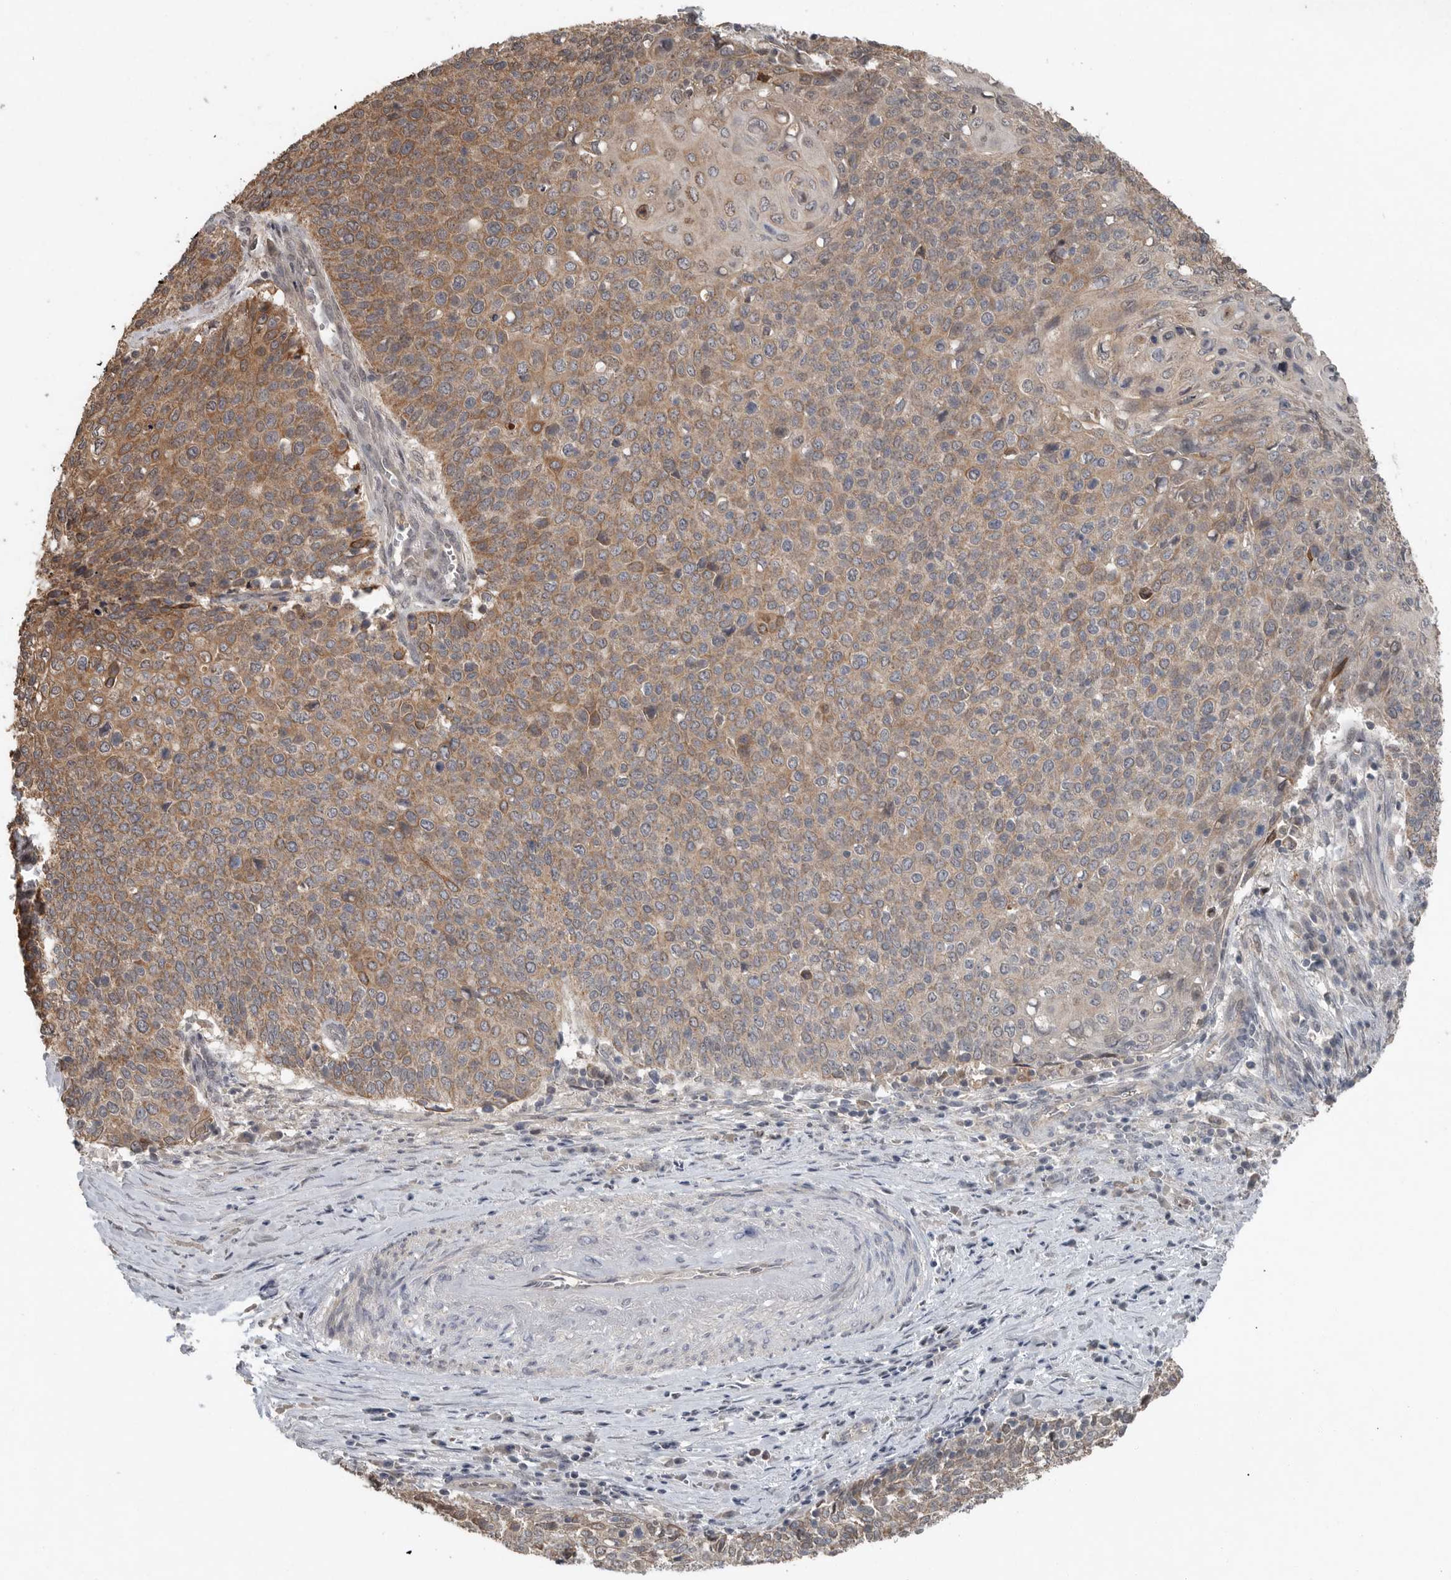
{"staining": {"intensity": "moderate", "quantity": ">75%", "location": "cytoplasmic/membranous"}, "tissue": "cervical cancer", "cell_type": "Tumor cells", "image_type": "cancer", "snomed": [{"axis": "morphology", "description": "Squamous cell carcinoma, NOS"}, {"axis": "topography", "description": "Cervix"}], "caption": "IHC staining of cervical cancer, which displays medium levels of moderate cytoplasmic/membranous staining in about >75% of tumor cells indicating moderate cytoplasmic/membranous protein expression. The staining was performed using DAB (3,3'-diaminobenzidine) (brown) for protein detection and nuclei were counterstained in hematoxylin (blue).", "gene": "SCP2", "patient": {"sex": "female", "age": 39}}